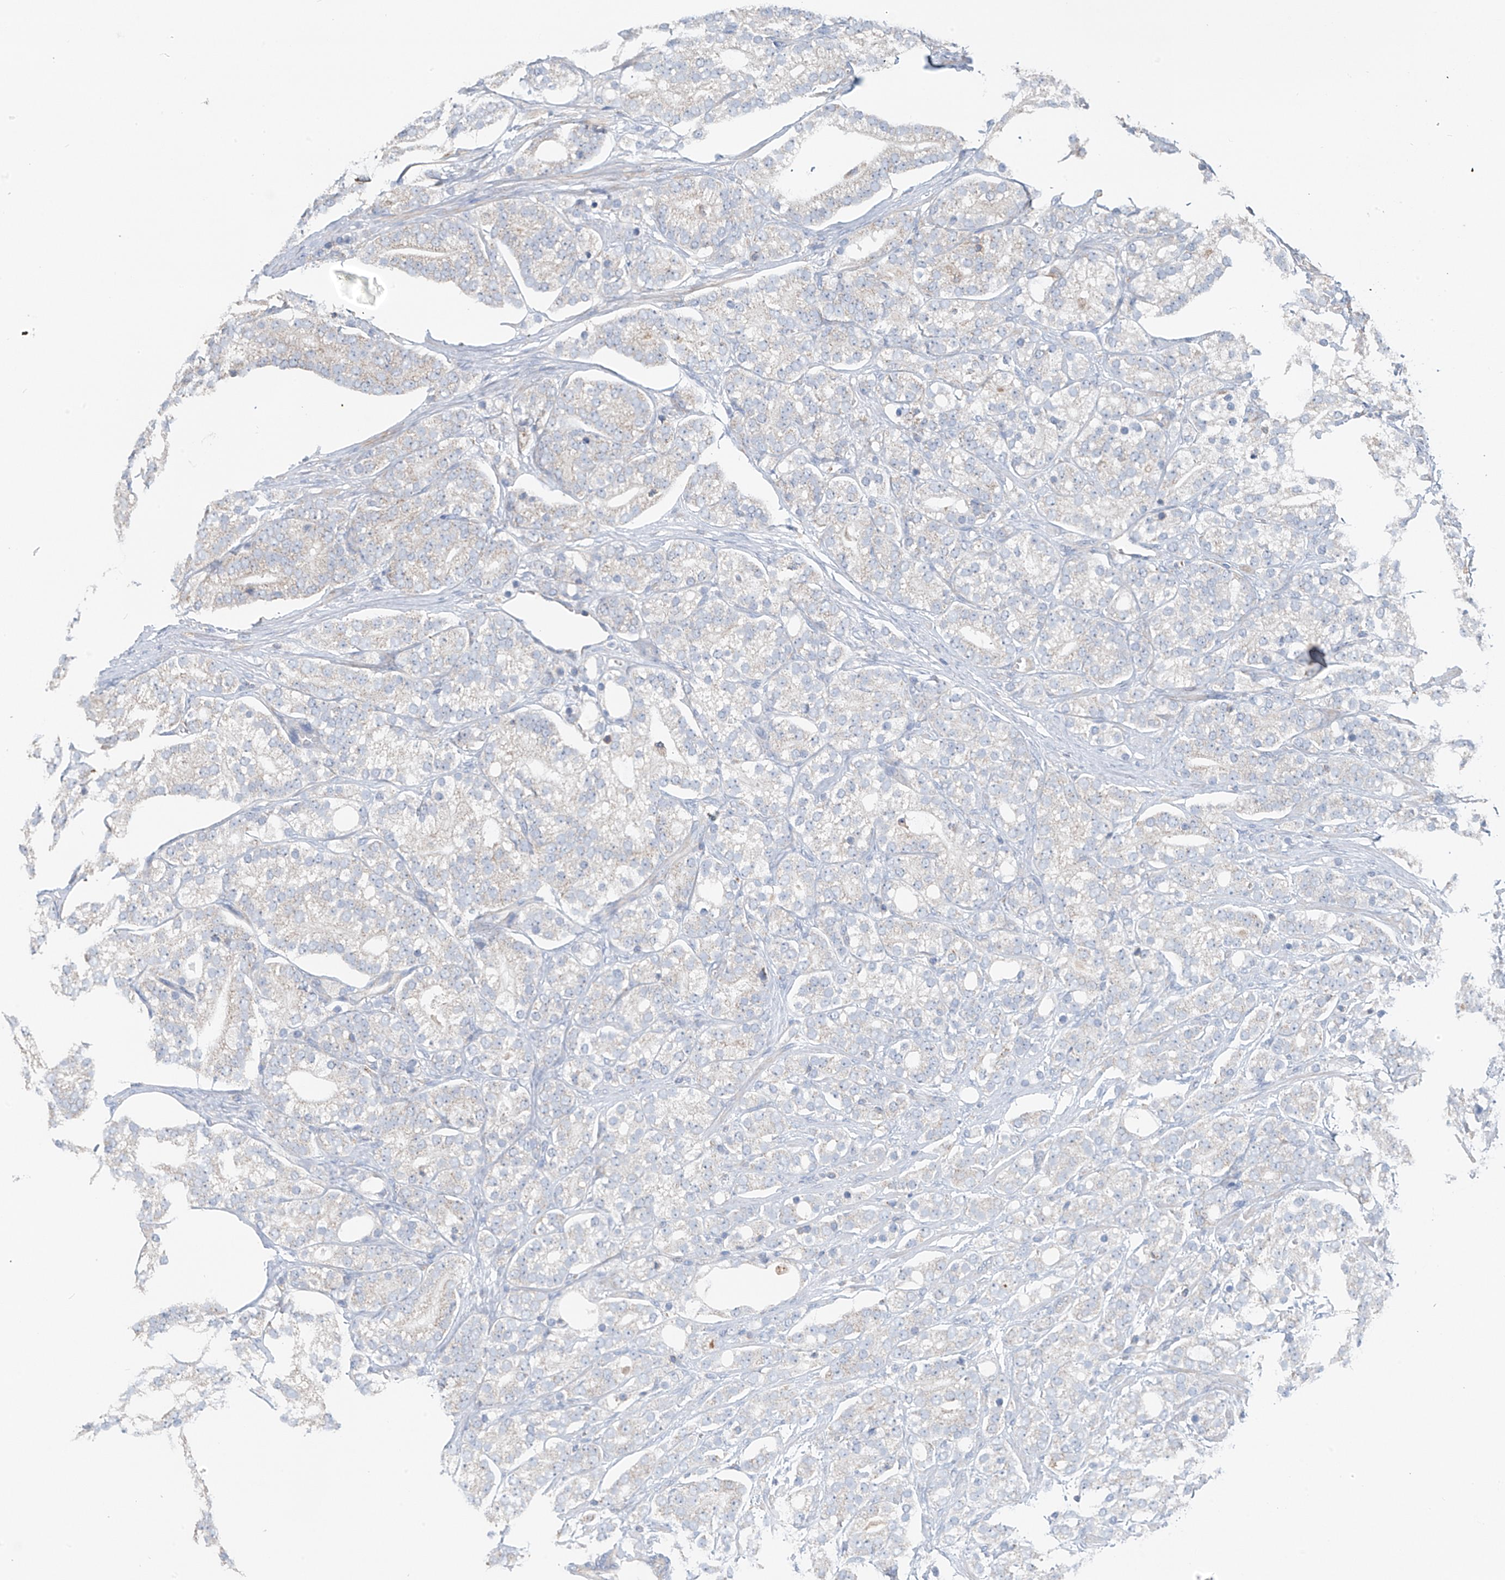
{"staining": {"intensity": "negative", "quantity": "none", "location": "none"}, "tissue": "prostate cancer", "cell_type": "Tumor cells", "image_type": "cancer", "snomed": [{"axis": "morphology", "description": "Adenocarcinoma, High grade"}, {"axis": "topography", "description": "Prostate"}], "caption": "Protein analysis of prostate adenocarcinoma (high-grade) exhibits no significant positivity in tumor cells.", "gene": "SYN3", "patient": {"sex": "male", "age": 57}}